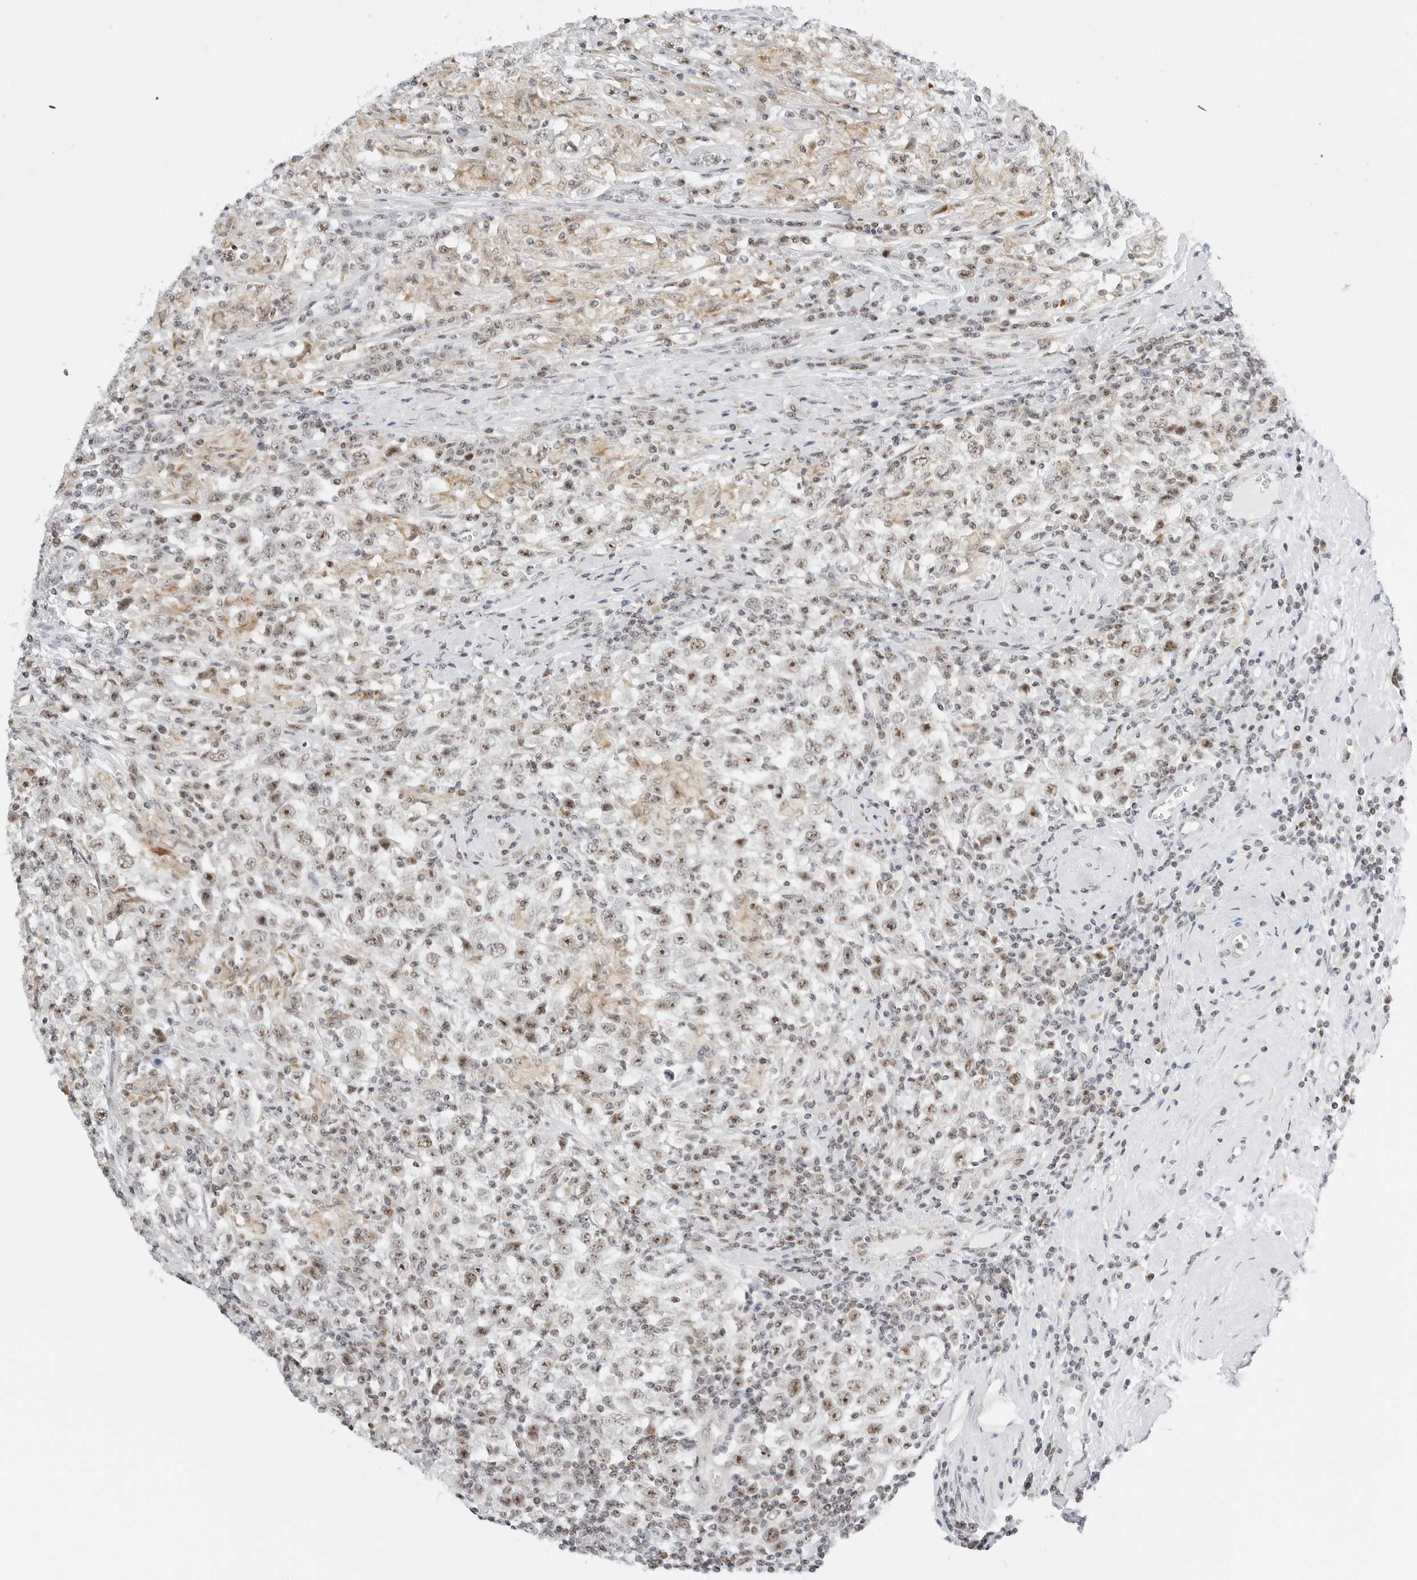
{"staining": {"intensity": "moderate", "quantity": ">75%", "location": "nuclear"}, "tissue": "testis cancer", "cell_type": "Tumor cells", "image_type": "cancer", "snomed": [{"axis": "morphology", "description": "Seminoma, NOS"}, {"axis": "topography", "description": "Testis"}], "caption": "A brown stain highlights moderate nuclear positivity of a protein in testis cancer (seminoma) tumor cells. The staining is performed using DAB brown chromogen to label protein expression. The nuclei are counter-stained blue using hematoxylin.", "gene": "RIMKLA", "patient": {"sex": "male", "age": 41}}